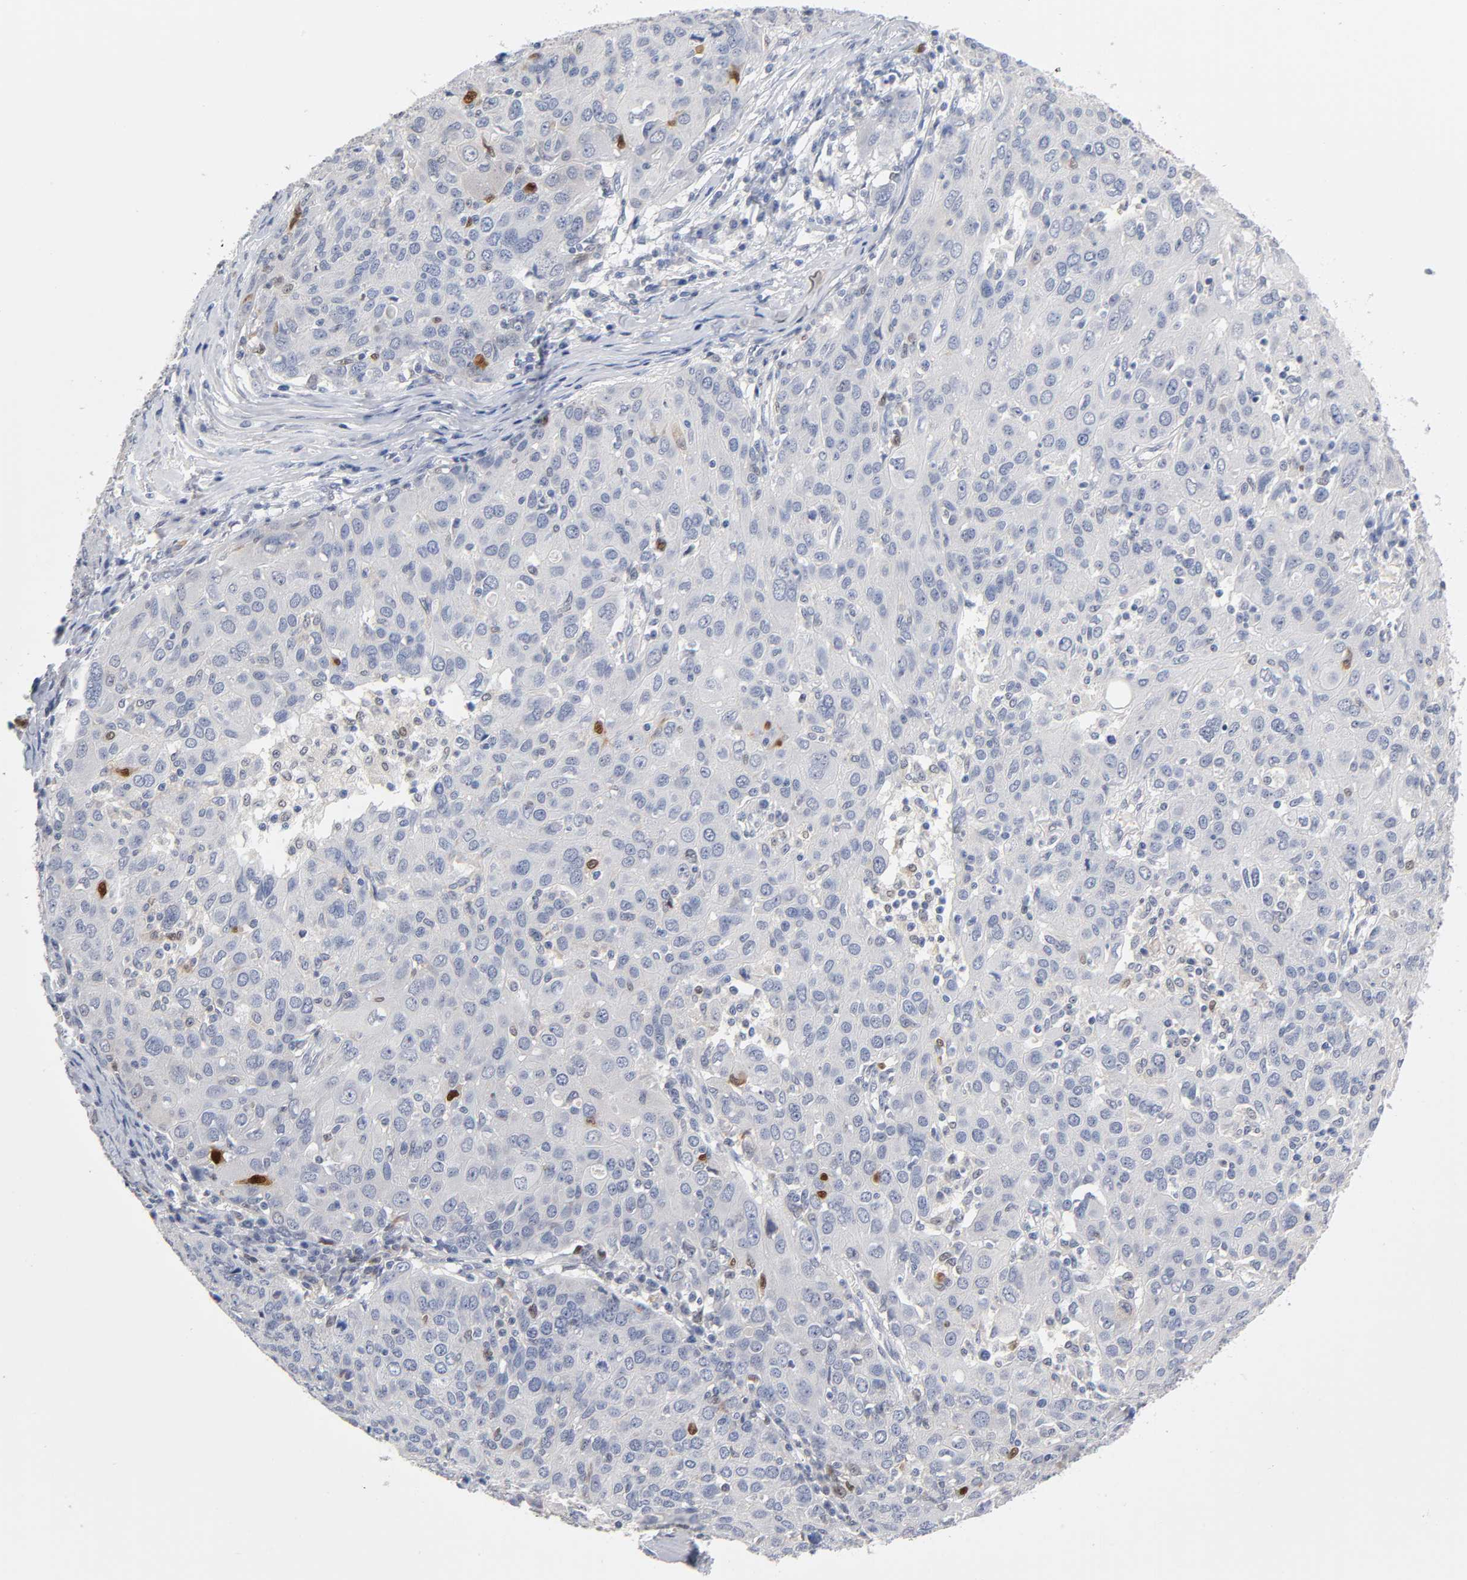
{"staining": {"intensity": "strong", "quantity": "<25%", "location": "nuclear"}, "tissue": "ovarian cancer", "cell_type": "Tumor cells", "image_type": "cancer", "snomed": [{"axis": "morphology", "description": "Carcinoma, endometroid"}, {"axis": "topography", "description": "Ovary"}], "caption": "Tumor cells exhibit medium levels of strong nuclear positivity in about <25% of cells in human ovarian cancer (endometroid carcinoma). (IHC, brightfield microscopy, high magnification).", "gene": "NFATC1", "patient": {"sex": "female", "age": 50}}